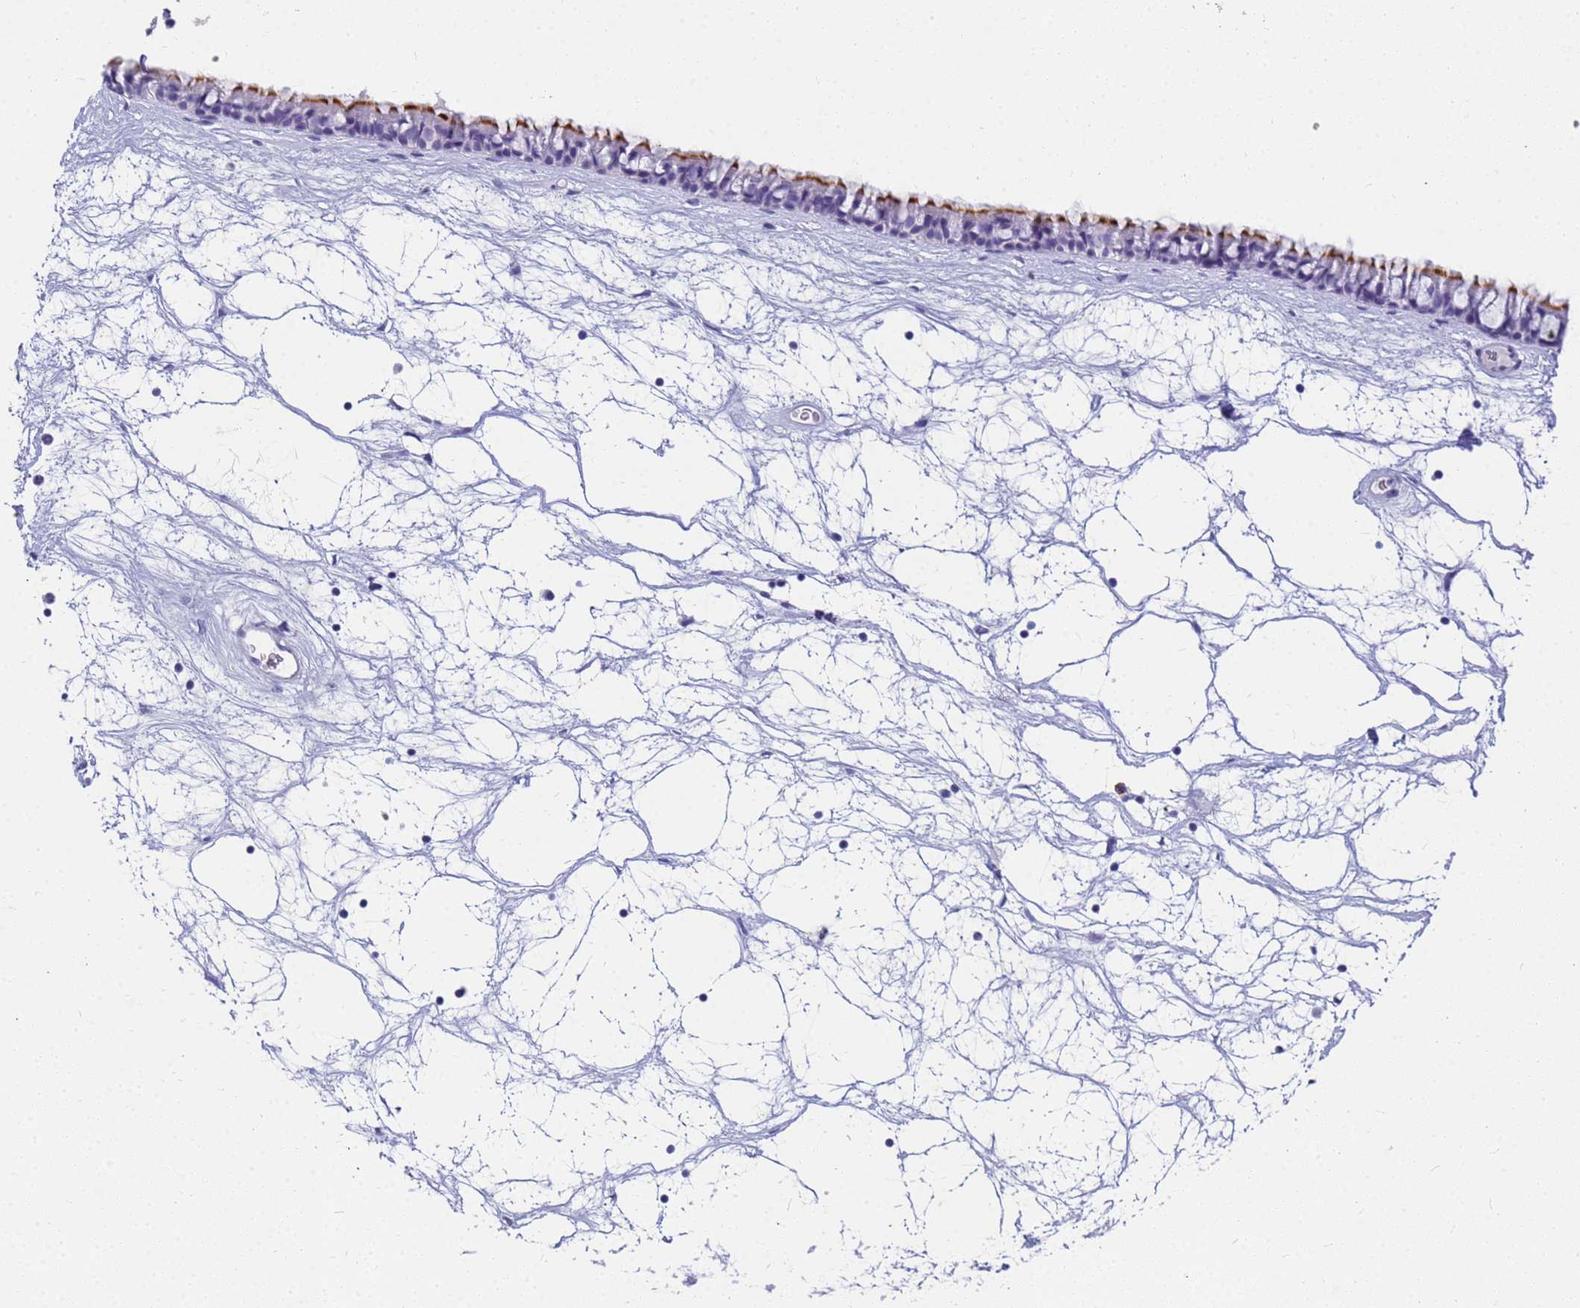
{"staining": {"intensity": "strong", "quantity": "<25%", "location": "cytoplasmic/membranous"}, "tissue": "nasopharynx", "cell_type": "Respiratory epithelial cells", "image_type": "normal", "snomed": [{"axis": "morphology", "description": "Normal tissue, NOS"}, {"axis": "topography", "description": "Nasopharynx"}], "caption": "Brown immunohistochemical staining in benign nasopharynx shows strong cytoplasmic/membranous positivity in about <25% of respiratory epithelial cells.", "gene": "RNASE2", "patient": {"sex": "male", "age": 64}}